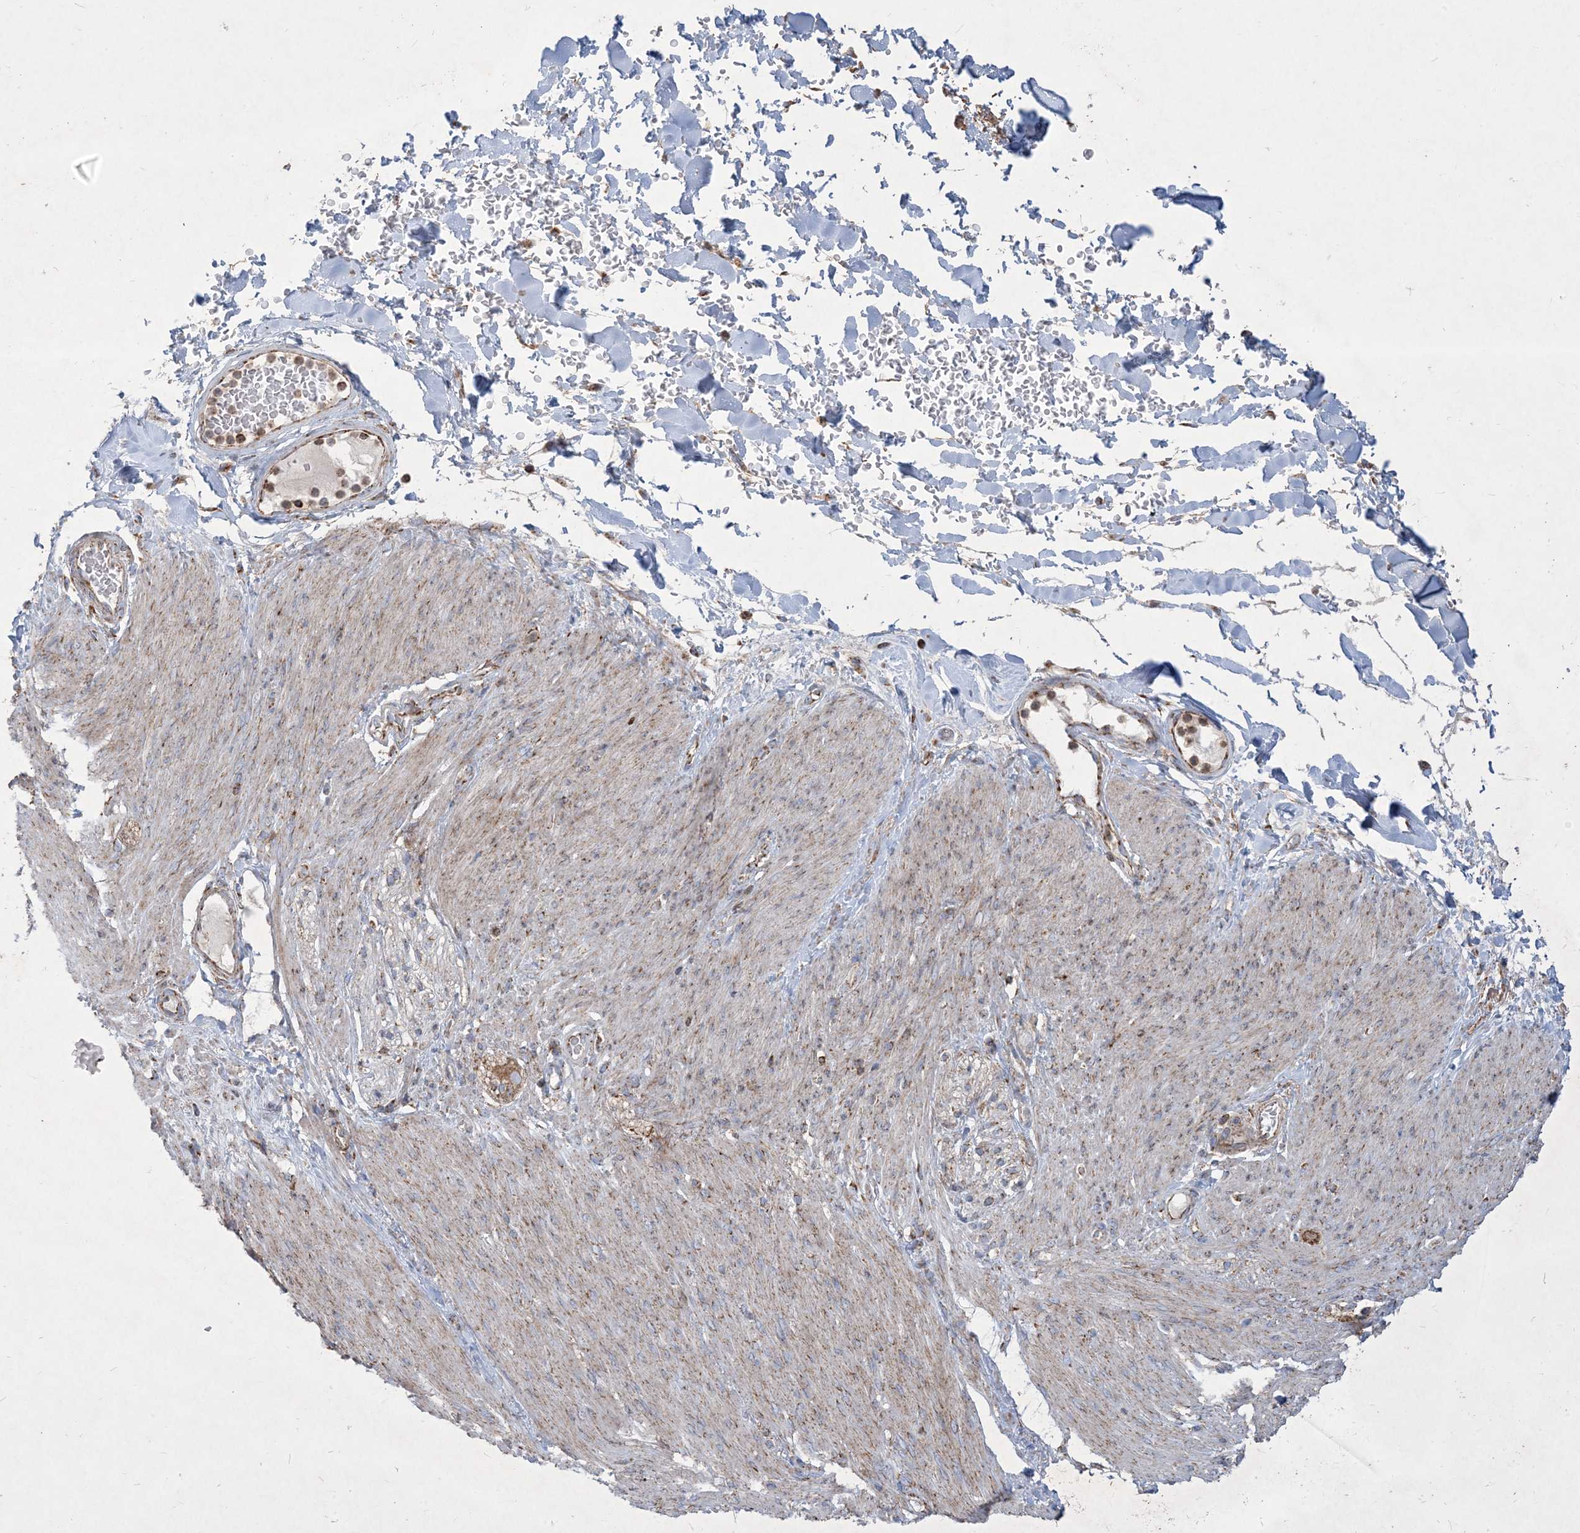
{"staining": {"intensity": "weak", "quantity": ">75%", "location": "cytoplasmic/membranous"}, "tissue": "adipose tissue", "cell_type": "Adipocytes", "image_type": "normal", "snomed": [{"axis": "morphology", "description": "Normal tissue, NOS"}, {"axis": "topography", "description": "Colon"}, {"axis": "topography", "description": "Peripheral nerve tissue"}], "caption": "This image shows unremarkable adipose tissue stained with immunohistochemistry (IHC) to label a protein in brown. The cytoplasmic/membranous of adipocytes show weak positivity for the protein. Nuclei are counter-stained blue.", "gene": "BEND4", "patient": {"sex": "female", "age": 61}}